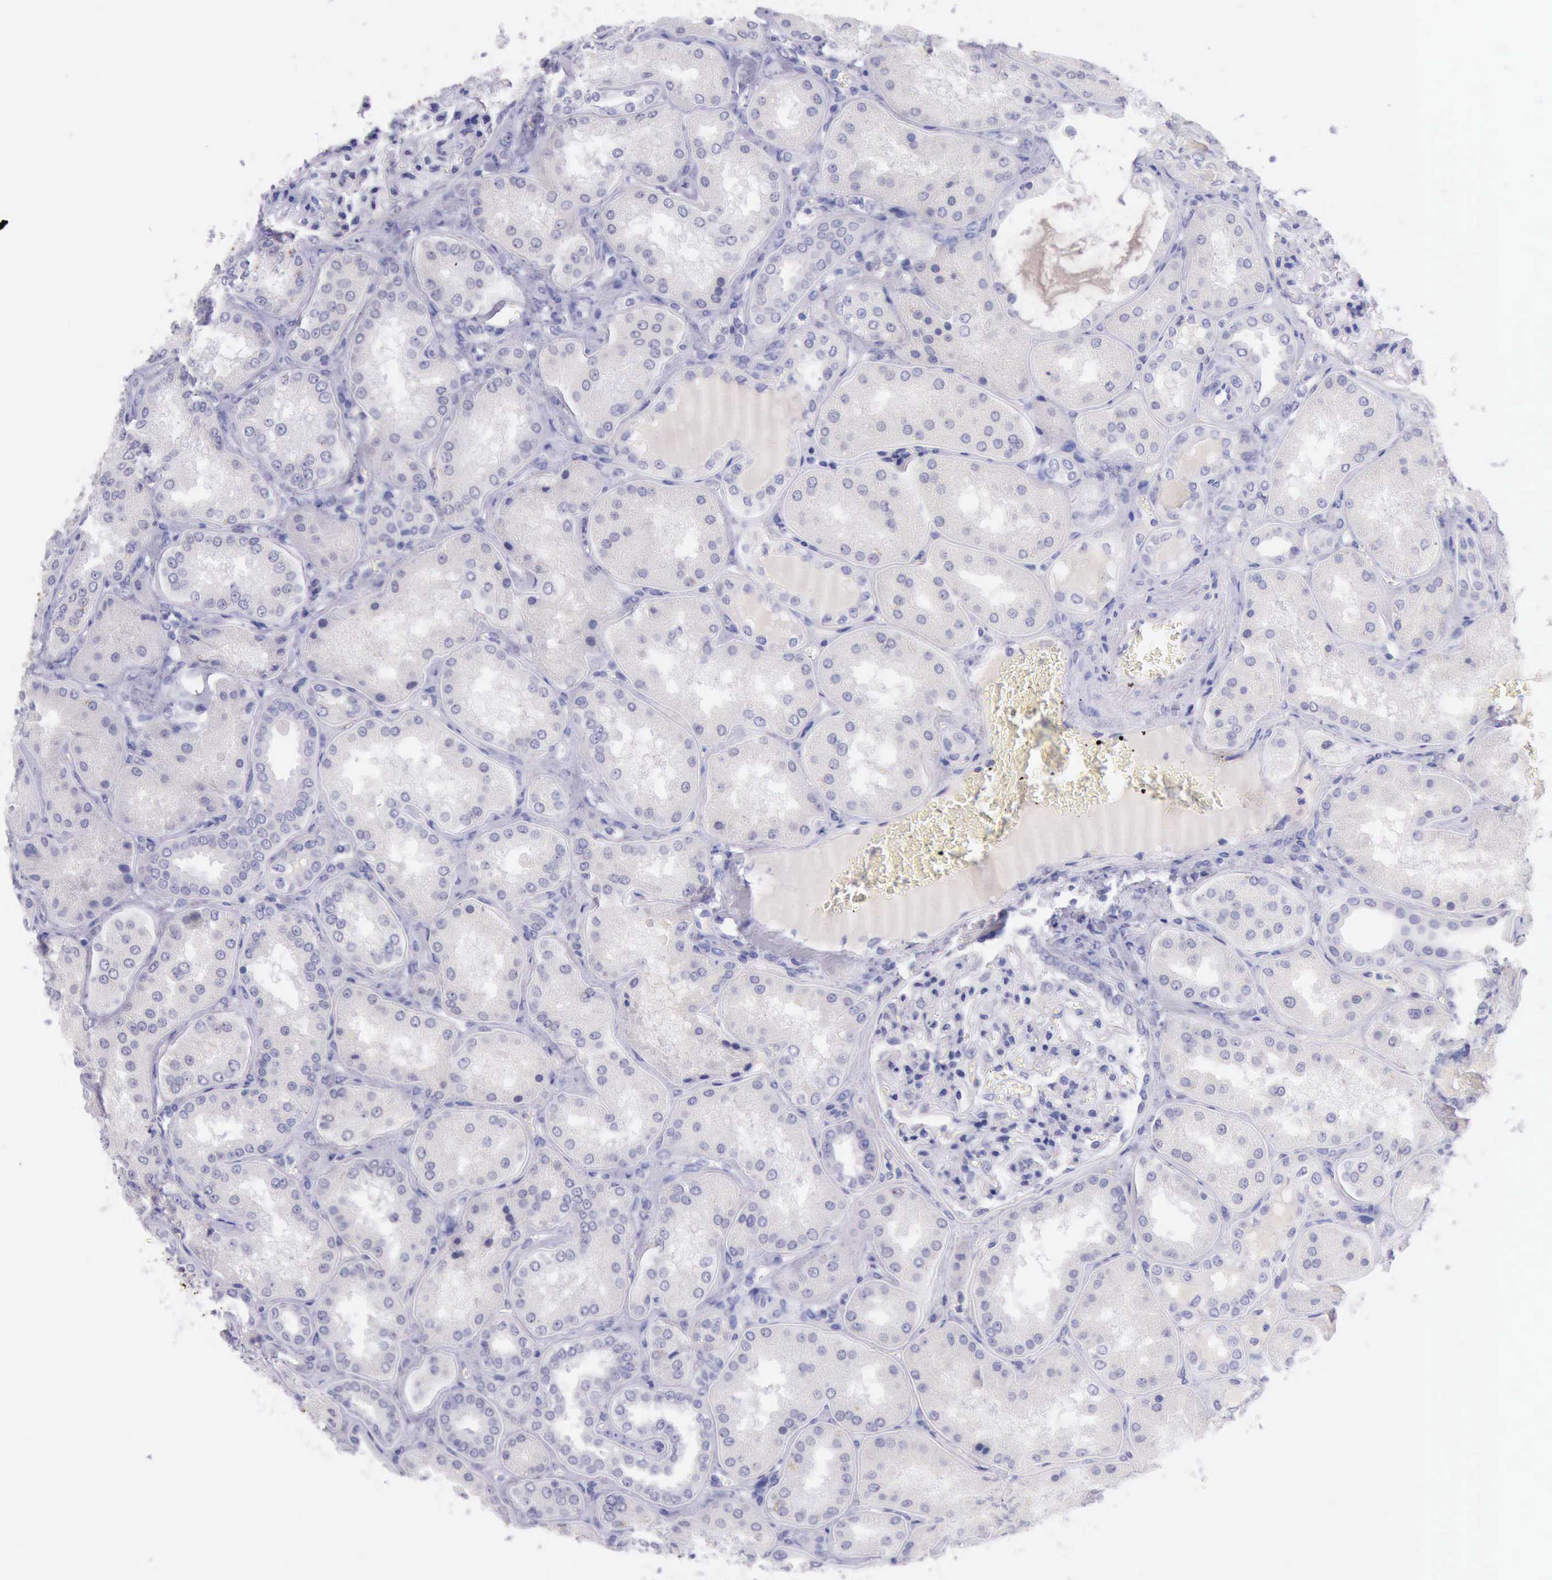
{"staining": {"intensity": "negative", "quantity": "none", "location": "none"}, "tissue": "kidney", "cell_type": "Cells in glomeruli", "image_type": "normal", "snomed": [{"axis": "morphology", "description": "Normal tissue, NOS"}, {"axis": "topography", "description": "Kidney"}], "caption": "Protein analysis of unremarkable kidney reveals no significant expression in cells in glomeruli. The staining was performed using DAB to visualize the protein expression in brown, while the nuclei were stained in blue with hematoxylin (Magnification: 20x).", "gene": "LRFN5", "patient": {"sex": "female", "age": 56}}